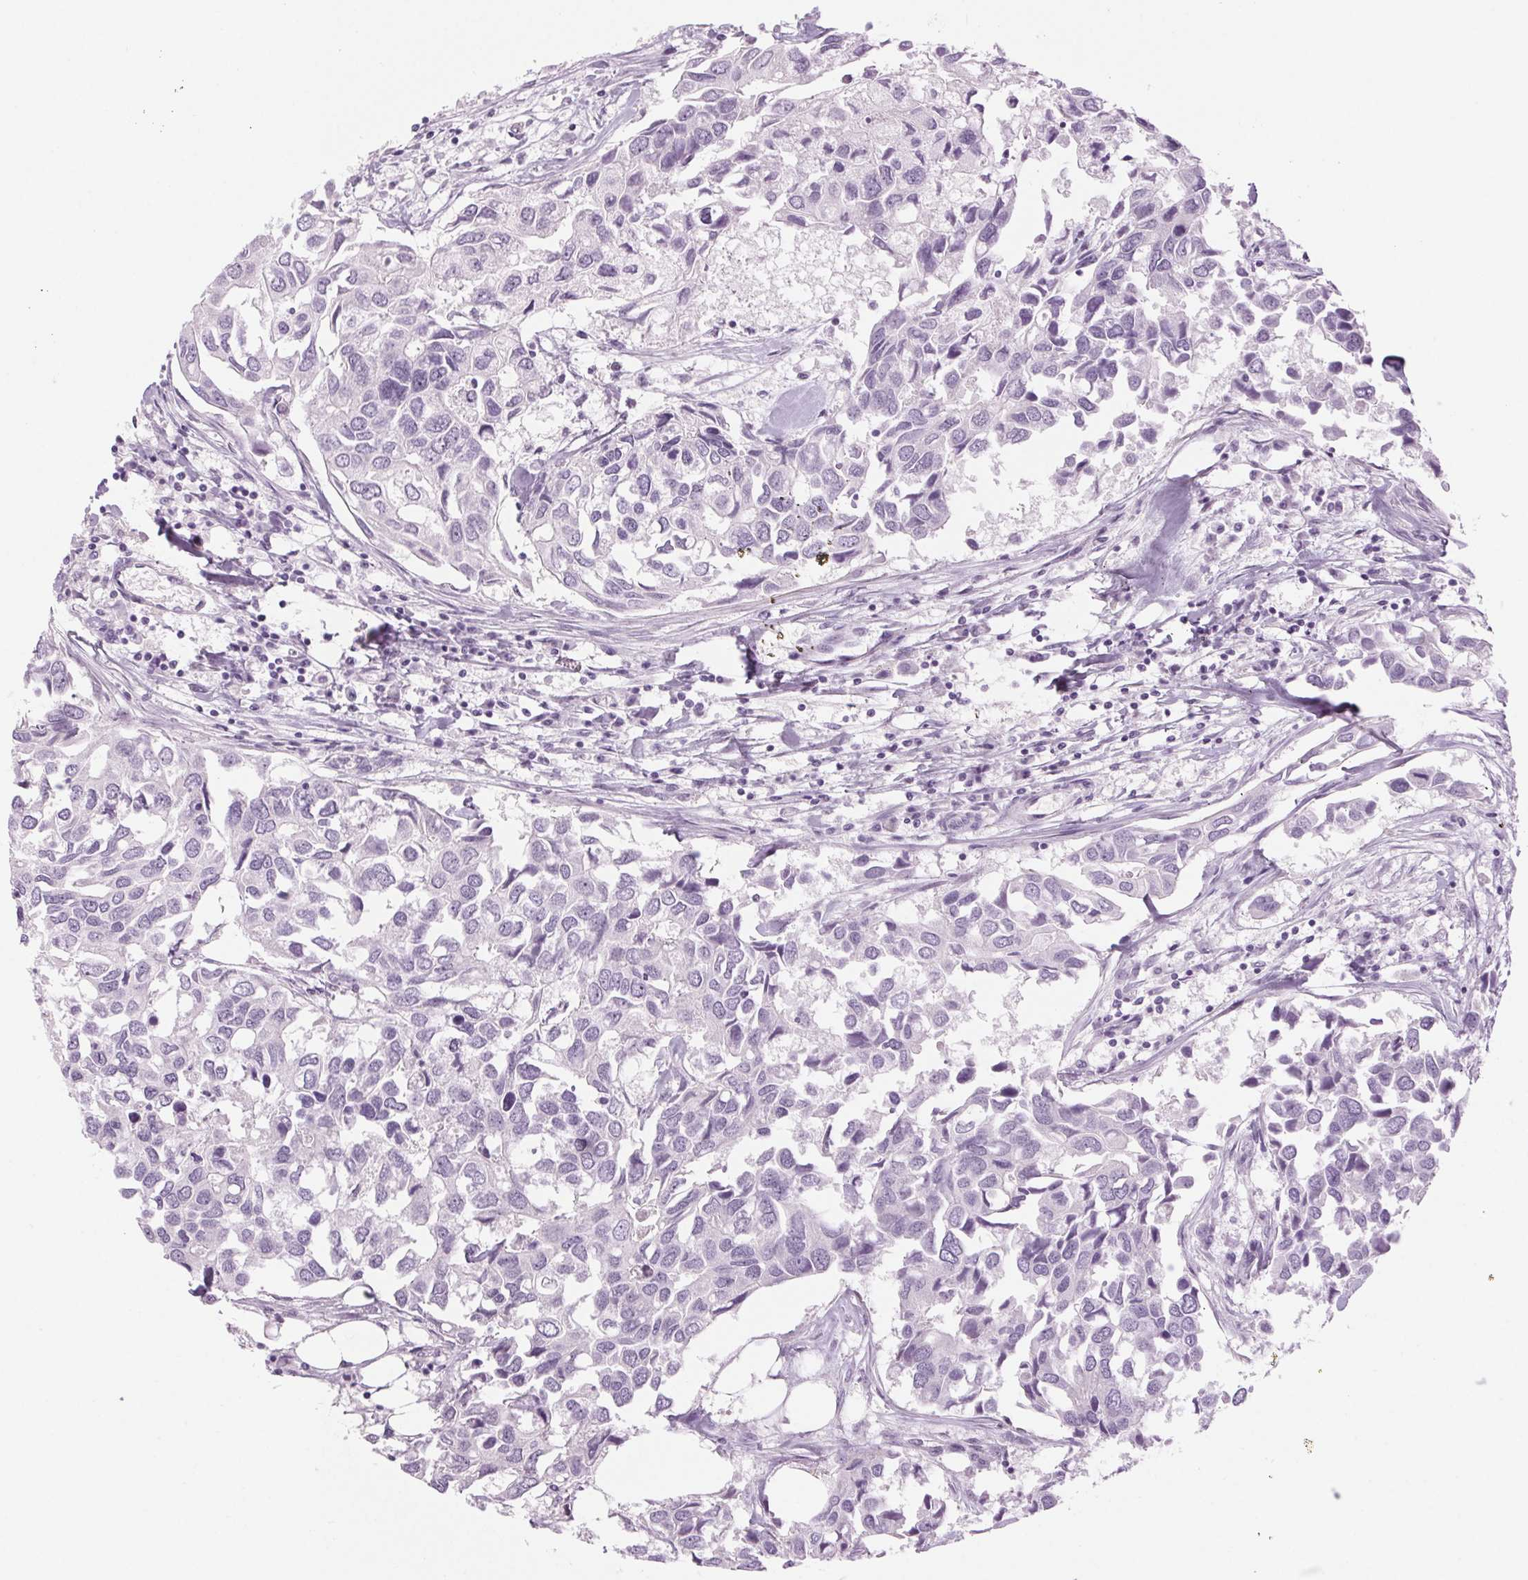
{"staining": {"intensity": "negative", "quantity": "none", "location": "none"}, "tissue": "breast cancer", "cell_type": "Tumor cells", "image_type": "cancer", "snomed": [{"axis": "morphology", "description": "Duct carcinoma"}, {"axis": "topography", "description": "Breast"}], "caption": "Immunohistochemistry (IHC) image of neoplastic tissue: human breast infiltrating ductal carcinoma stained with DAB exhibits no significant protein staining in tumor cells. The staining is performed using DAB (3,3'-diaminobenzidine) brown chromogen with nuclei counter-stained in using hematoxylin.", "gene": "SLC6A19", "patient": {"sex": "female", "age": 83}}